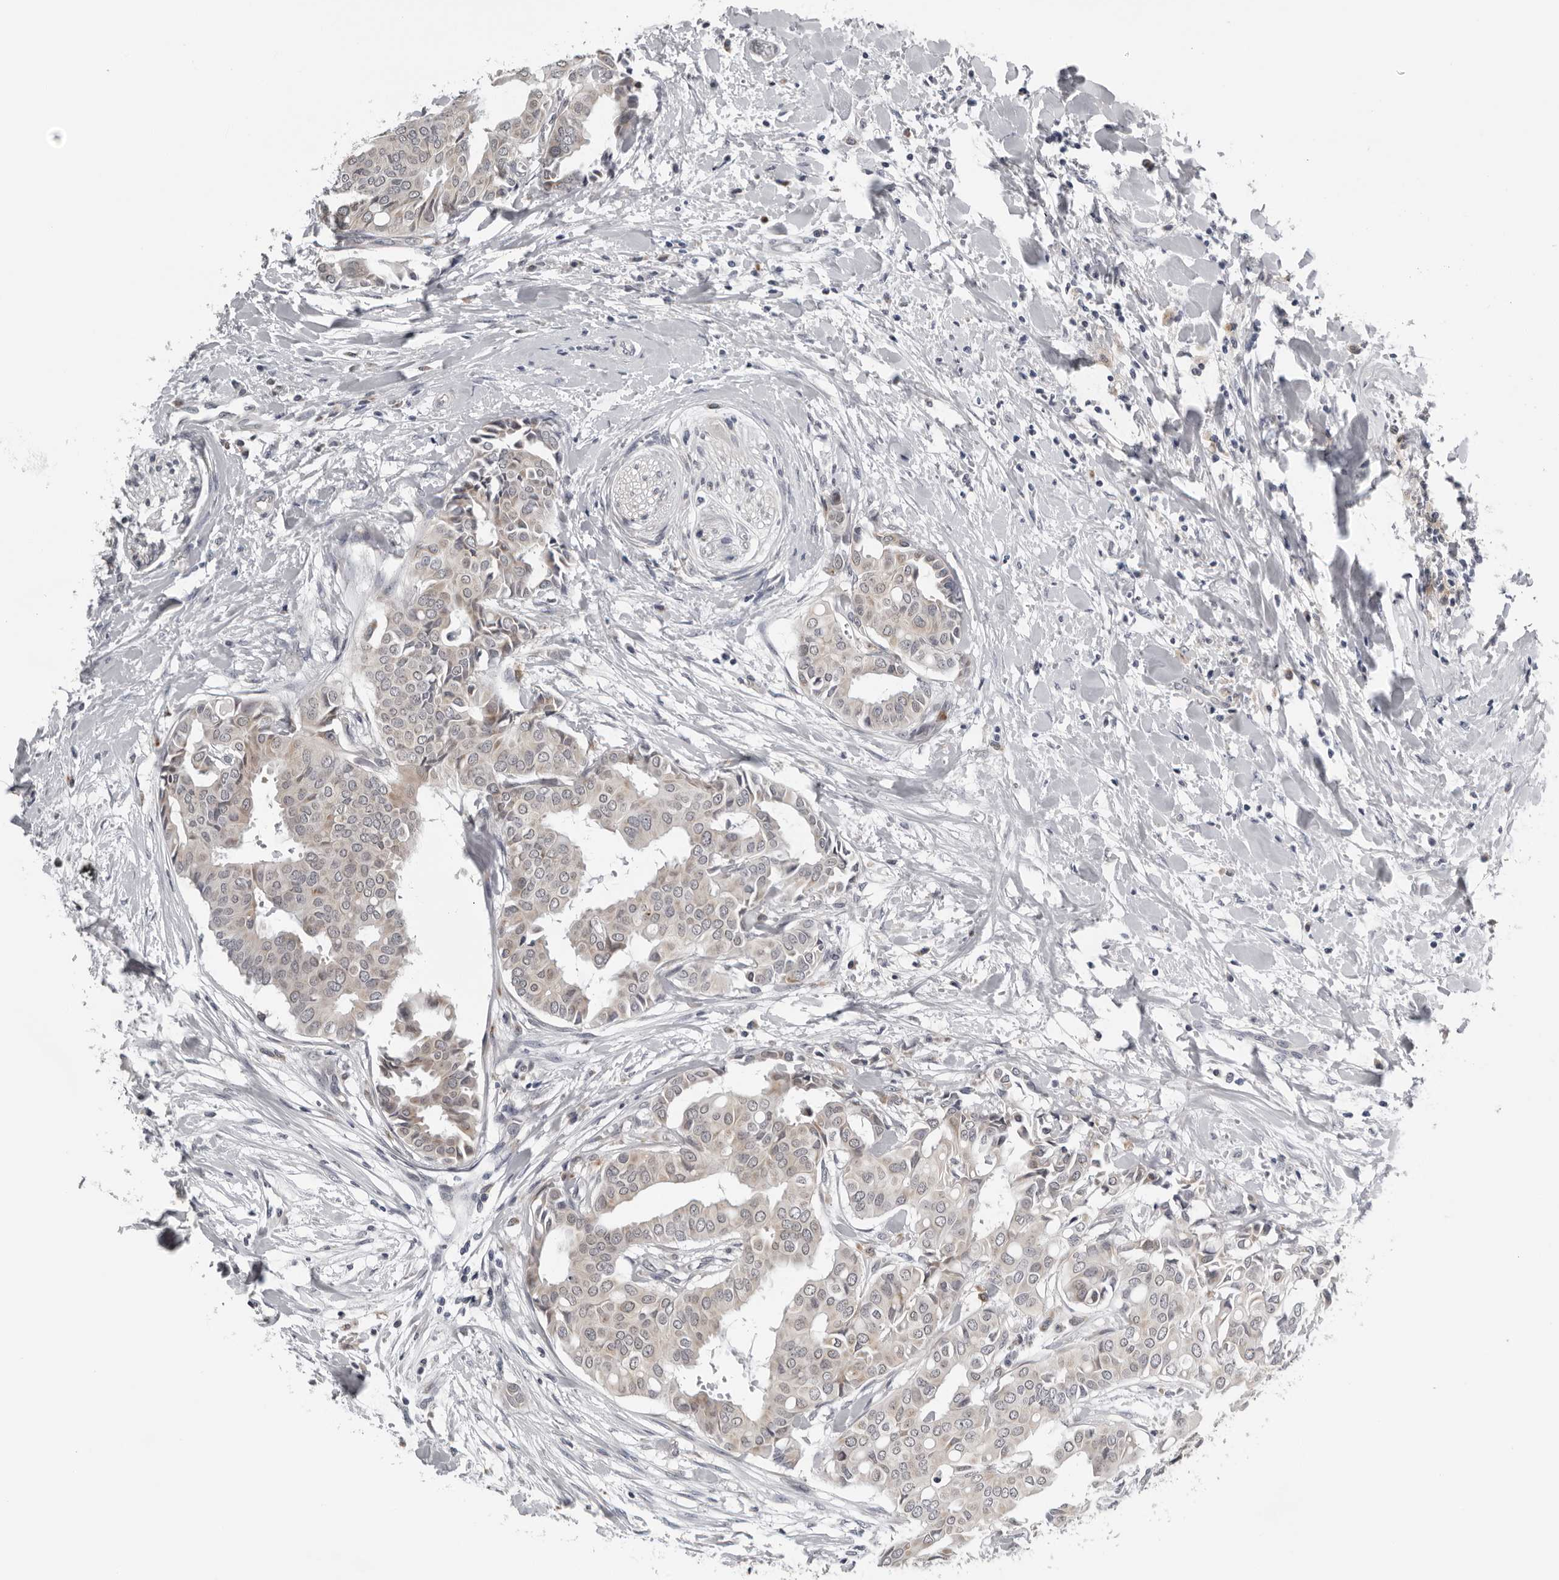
{"staining": {"intensity": "negative", "quantity": "none", "location": "none"}, "tissue": "head and neck cancer", "cell_type": "Tumor cells", "image_type": "cancer", "snomed": [{"axis": "morphology", "description": "Adenocarcinoma, NOS"}, {"axis": "topography", "description": "Salivary gland"}, {"axis": "topography", "description": "Head-Neck"}], "caption": "Immunohistochemistry of human adenocarcinoma (head and neck) reveals no expression in tumor cells.", "gene": "CPT2", "patient": {"sex": "female", "age": 59}}